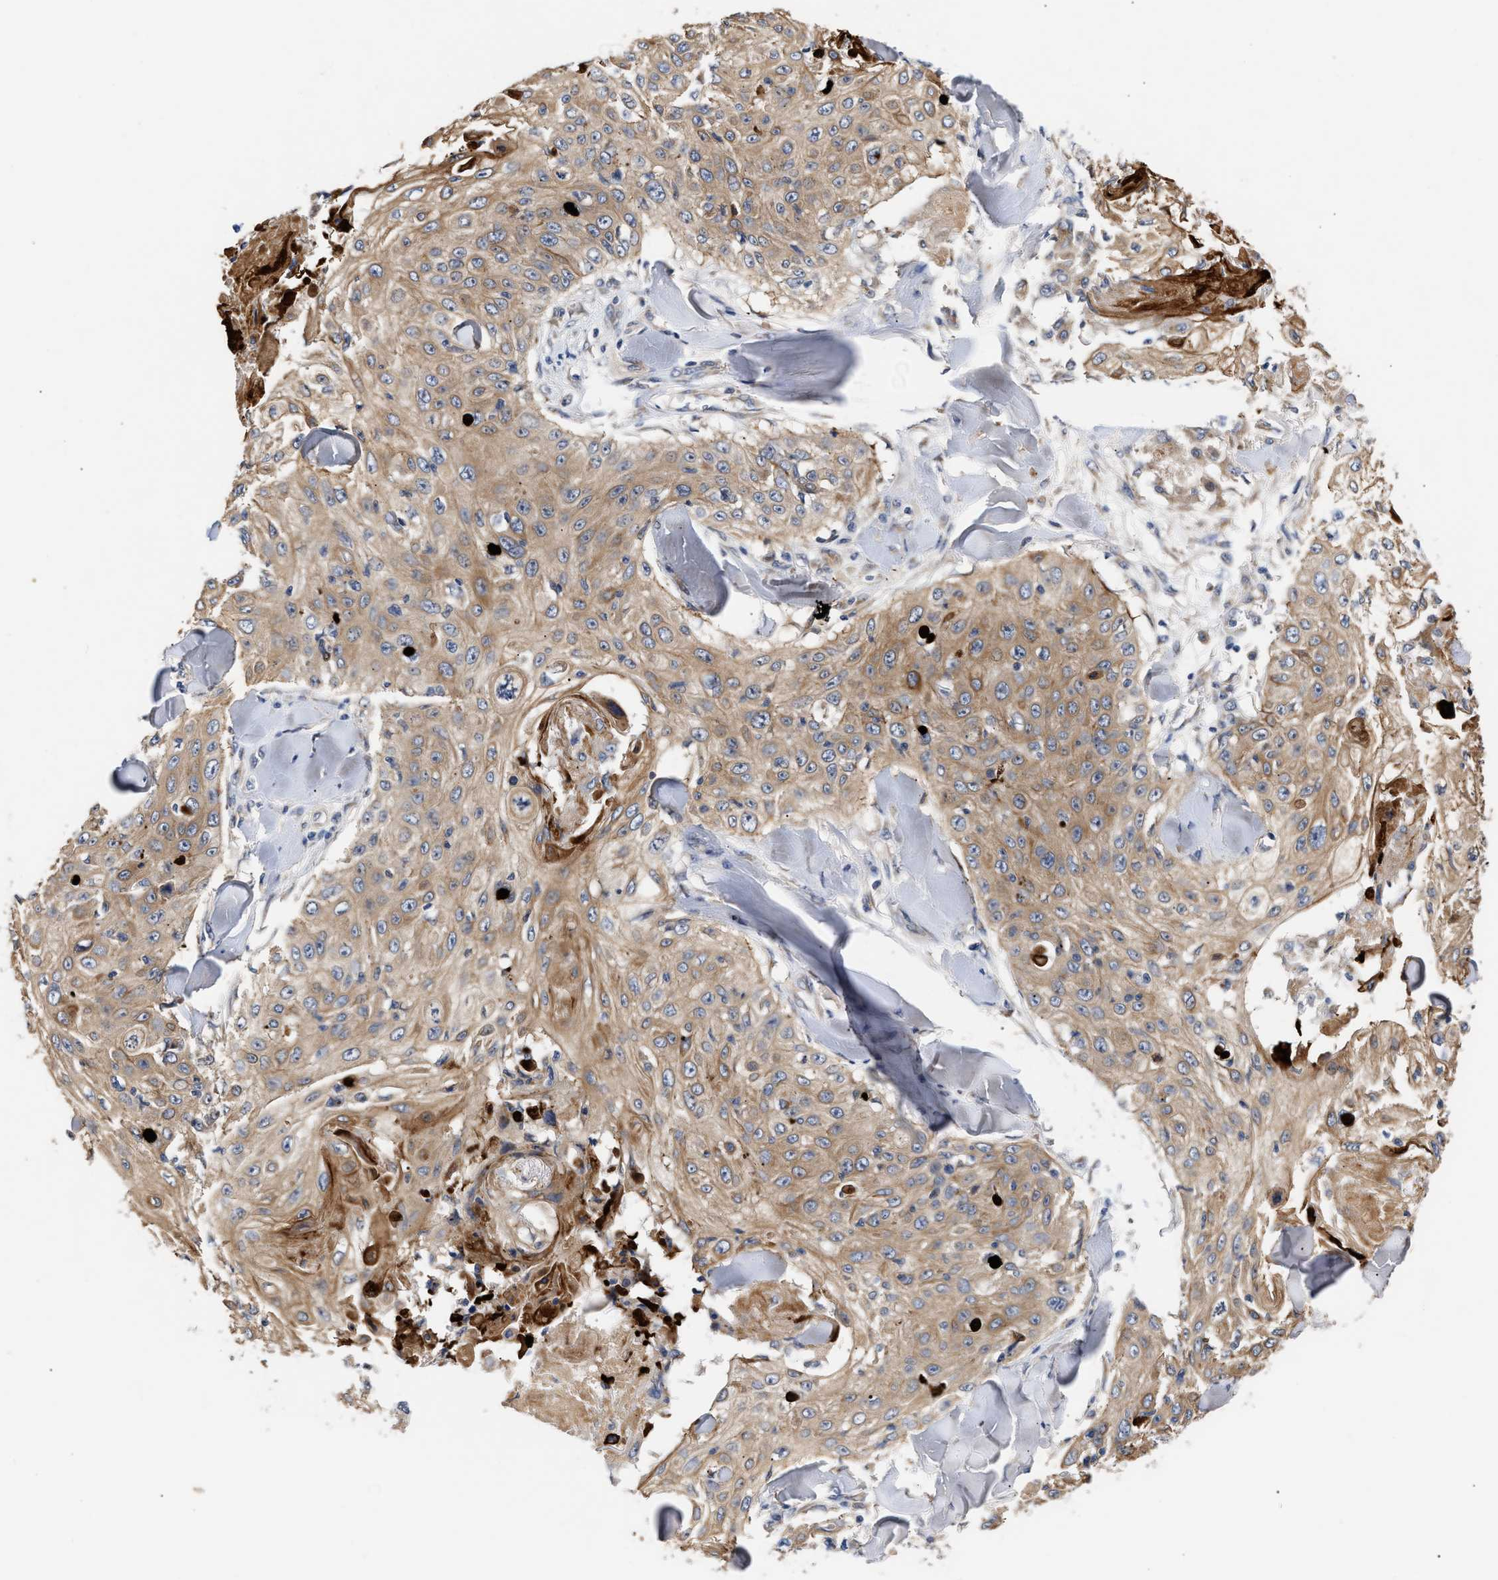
{"staining": {"intensity": "moderate", "quantity": ">75%", "location": "cytoplasmic/membranous"}, "tissue": "skin cancer", "cell_type": "Tumor cells", "image_type": "cancer", "snomed": [{"axis": "morphology", "description": "Squamous cell carcinoma, NOS"}, {"axis": "topography", "description": "Skin"}], "caption": "IHC micrograph of human skin cancer (squamous cell carcinoma) stained for a protein (brown), which reveals medium levels of moderate cytoplasmic/membranous staining in approximately >75% of tumor cells.", "gene": "CCDC146", "patient": {"sex": "male", "age": 86}}